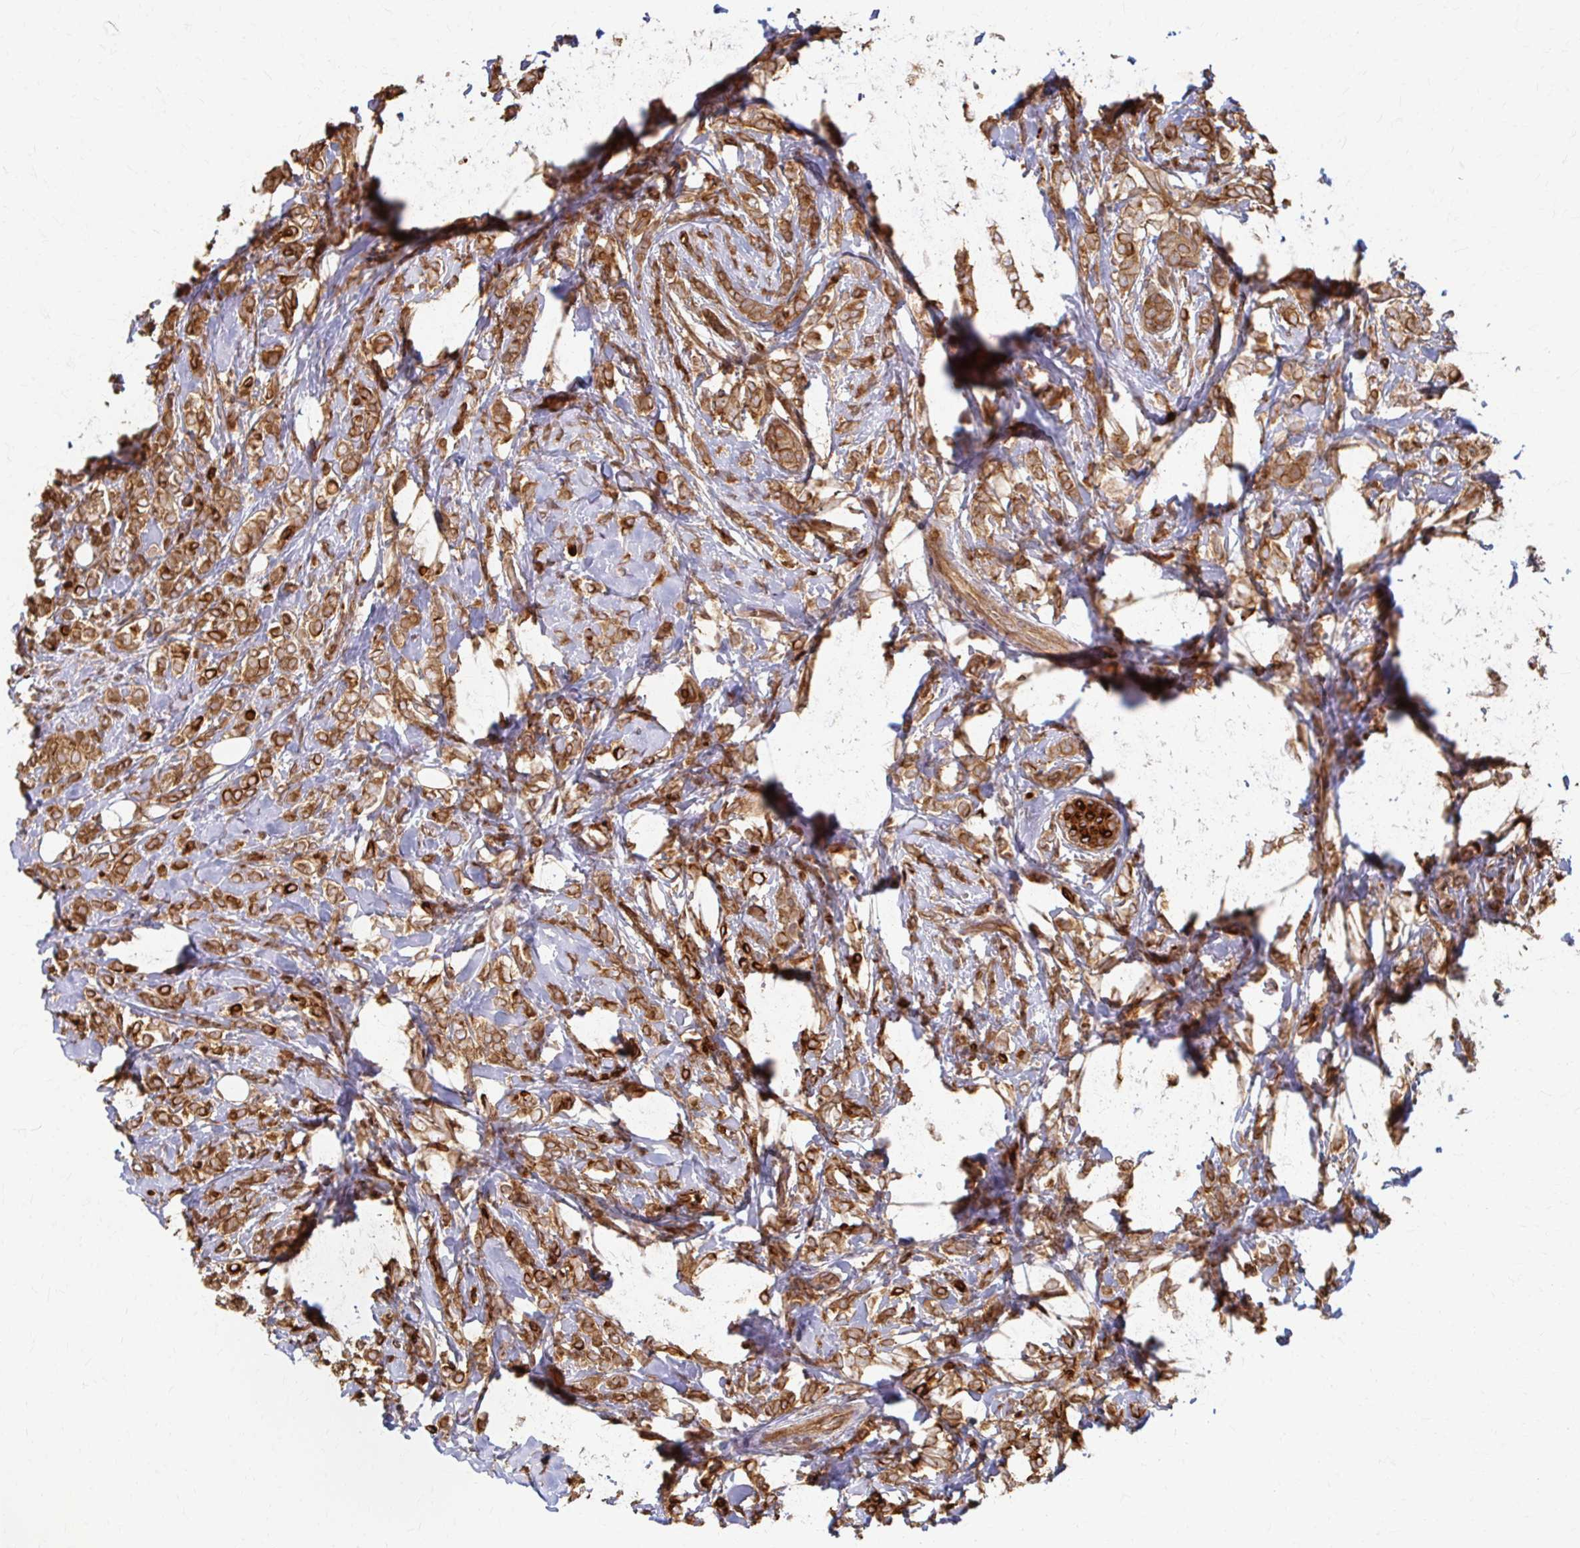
{"staining": {"intensity": "strong", "quantity": ">75%", "location": "cytoplasmic/membranous"}, "tissue": "breast cancer", "cell_type": "Tumor cells", "image_type": "cancer", "snomed": [{"axis": "morphology", "description": "Lobular carcinoma"}, {"axis": "topography", "description": "Breast"}], "caption": "IHC micrograph of neoplastic tissue: lobular carcinoma (breast) stained using immunohistochemistry (IHC) shows high levels of strong protein expression localized specifically in the cytoplasmic/membranous of tumor cells, appearing as a cytoplasmic/membranous brown color.", "gene": "ARHGAP35", "patient": {"sex": "female", "age": 49}}